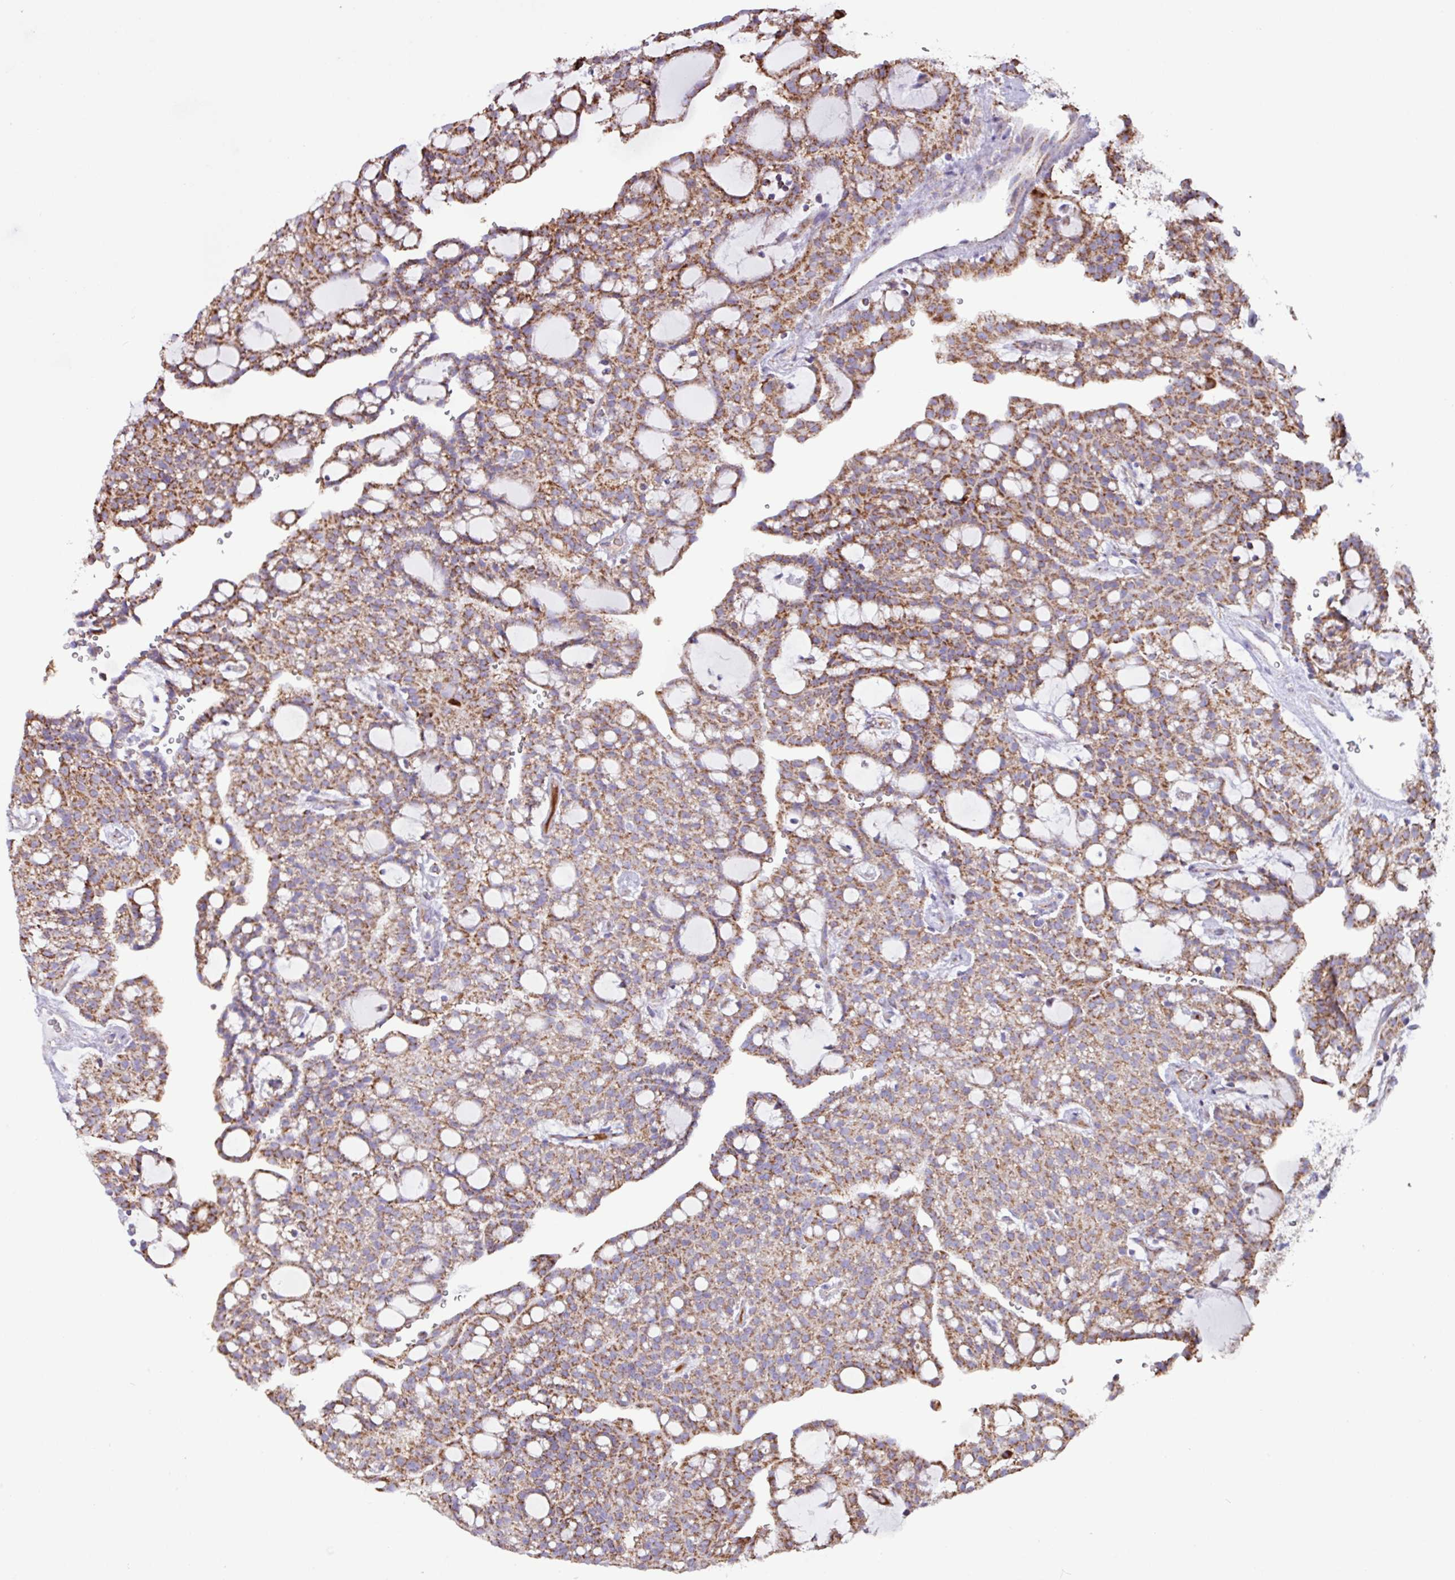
{"staining": {"intensity": "moderate", "quantity": ">75%", "location": "cytoplasmic/membranous"}, "tissue": "renal cancer", "cell_type": "Tumor cells", "image_type": "cancer", "snomed": [{"axis": "morphology", "description": "Adenocarcinoma, NOS"}, {"axis": "topography", "description": "Kidney"}], "caption": "Immunohistochemistry micrograph of adenocarcinoma (renal) stained for a protein (brown), which reveals medium levels of moderate cytoplasmic/membranous staining in about >75% of tumor cells.", "gene": "RTL3", "patient": {"sex": "male", "age": 63}}